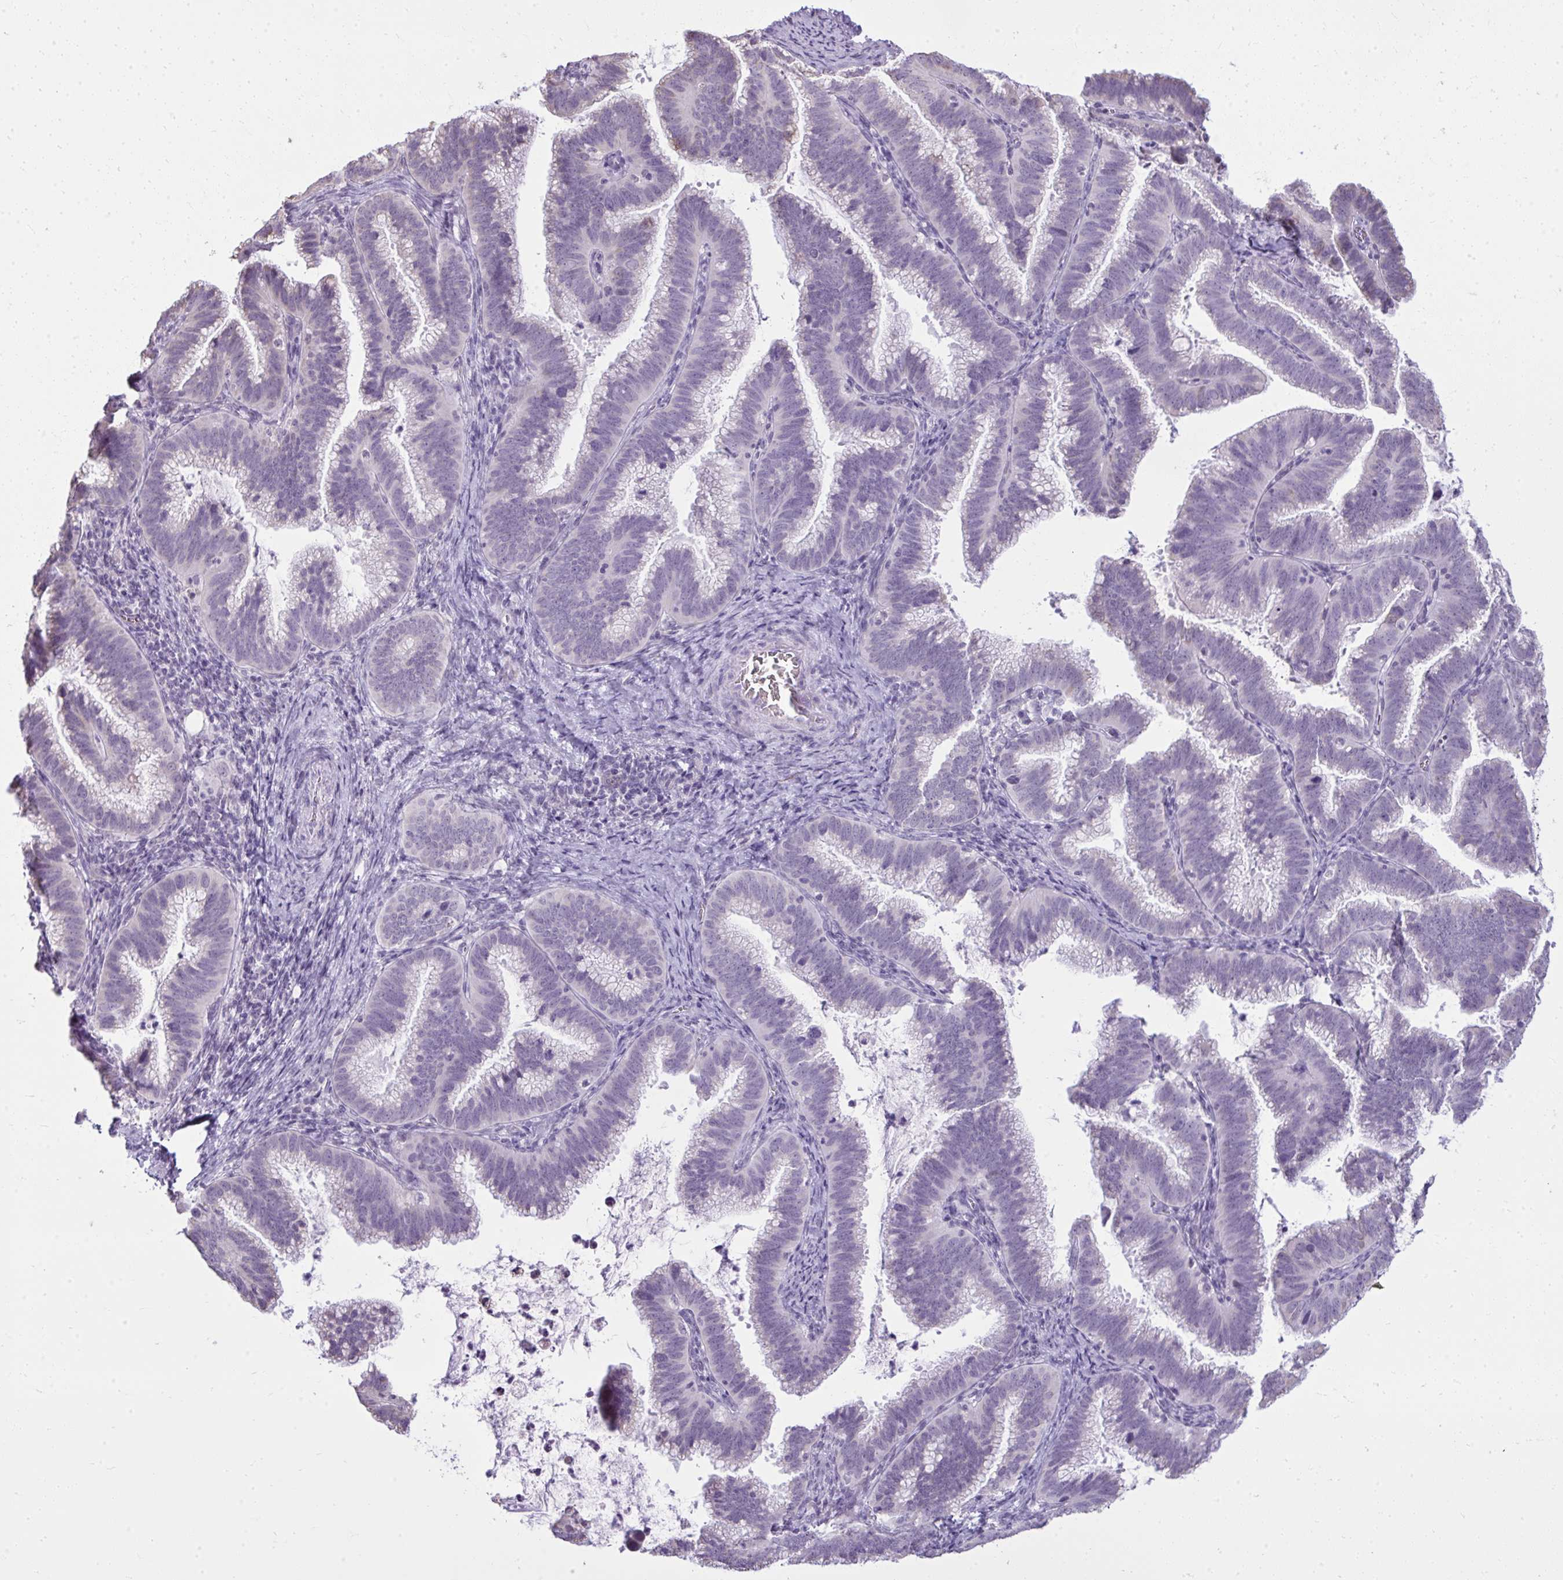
{"staining": {"intensity": "negative", "quantity": "none", "location": "none"}, "tissue": "cervical cancer", "cell_type": "Tumor cells", "image_type": "cancer", "snomed": [{"axis": "morphology", "description": "Adenocarcinoma, NOS"}, {"axis": "topography", "description": "Cervix"}], "caption": "Tumor cells show no significant protein expression in cervical adenocarcinoma. (DAB (3,3'-diaminobenzidine) IHC with hematoxylin counter stain).", "gene": "NPPA", "patient": {"sex": "female", "age": 61}}